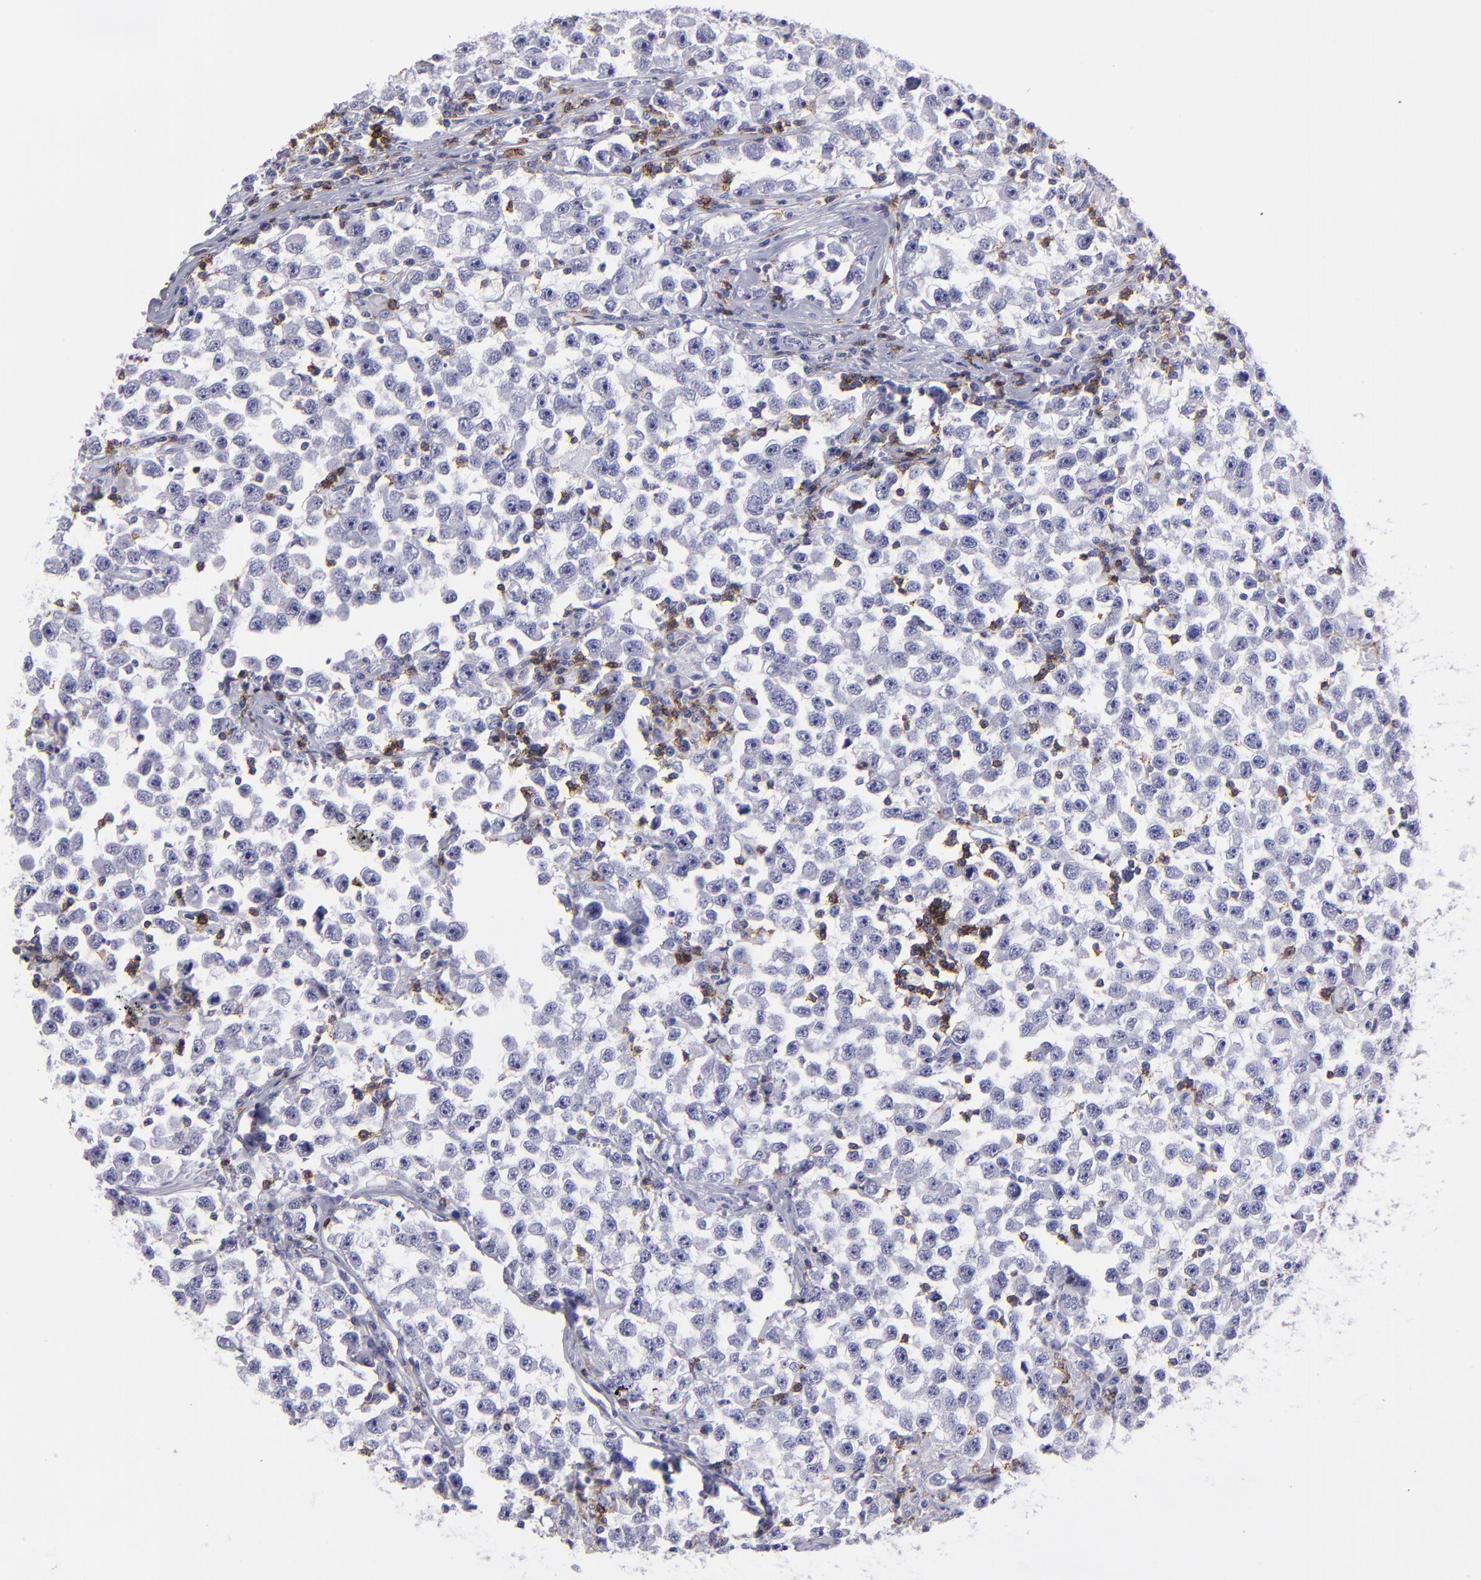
{"staining": {"intensity": "negative", "quantity": "none", "location": "none"}, "tissue": "testis cancer", "cell_type": "Tumor cells", "image_type": "cancer", "snomed": [{"axis": "morphology", "description": "Seminoma, NOS"}, {"axis": "topography", "description": "Testis"}], "caption": "Testis seminoma stained for a protein using IHC displays no expression tumor cells.", "gene": "CD6", "patient": {"sex": "male", "age": 33}}